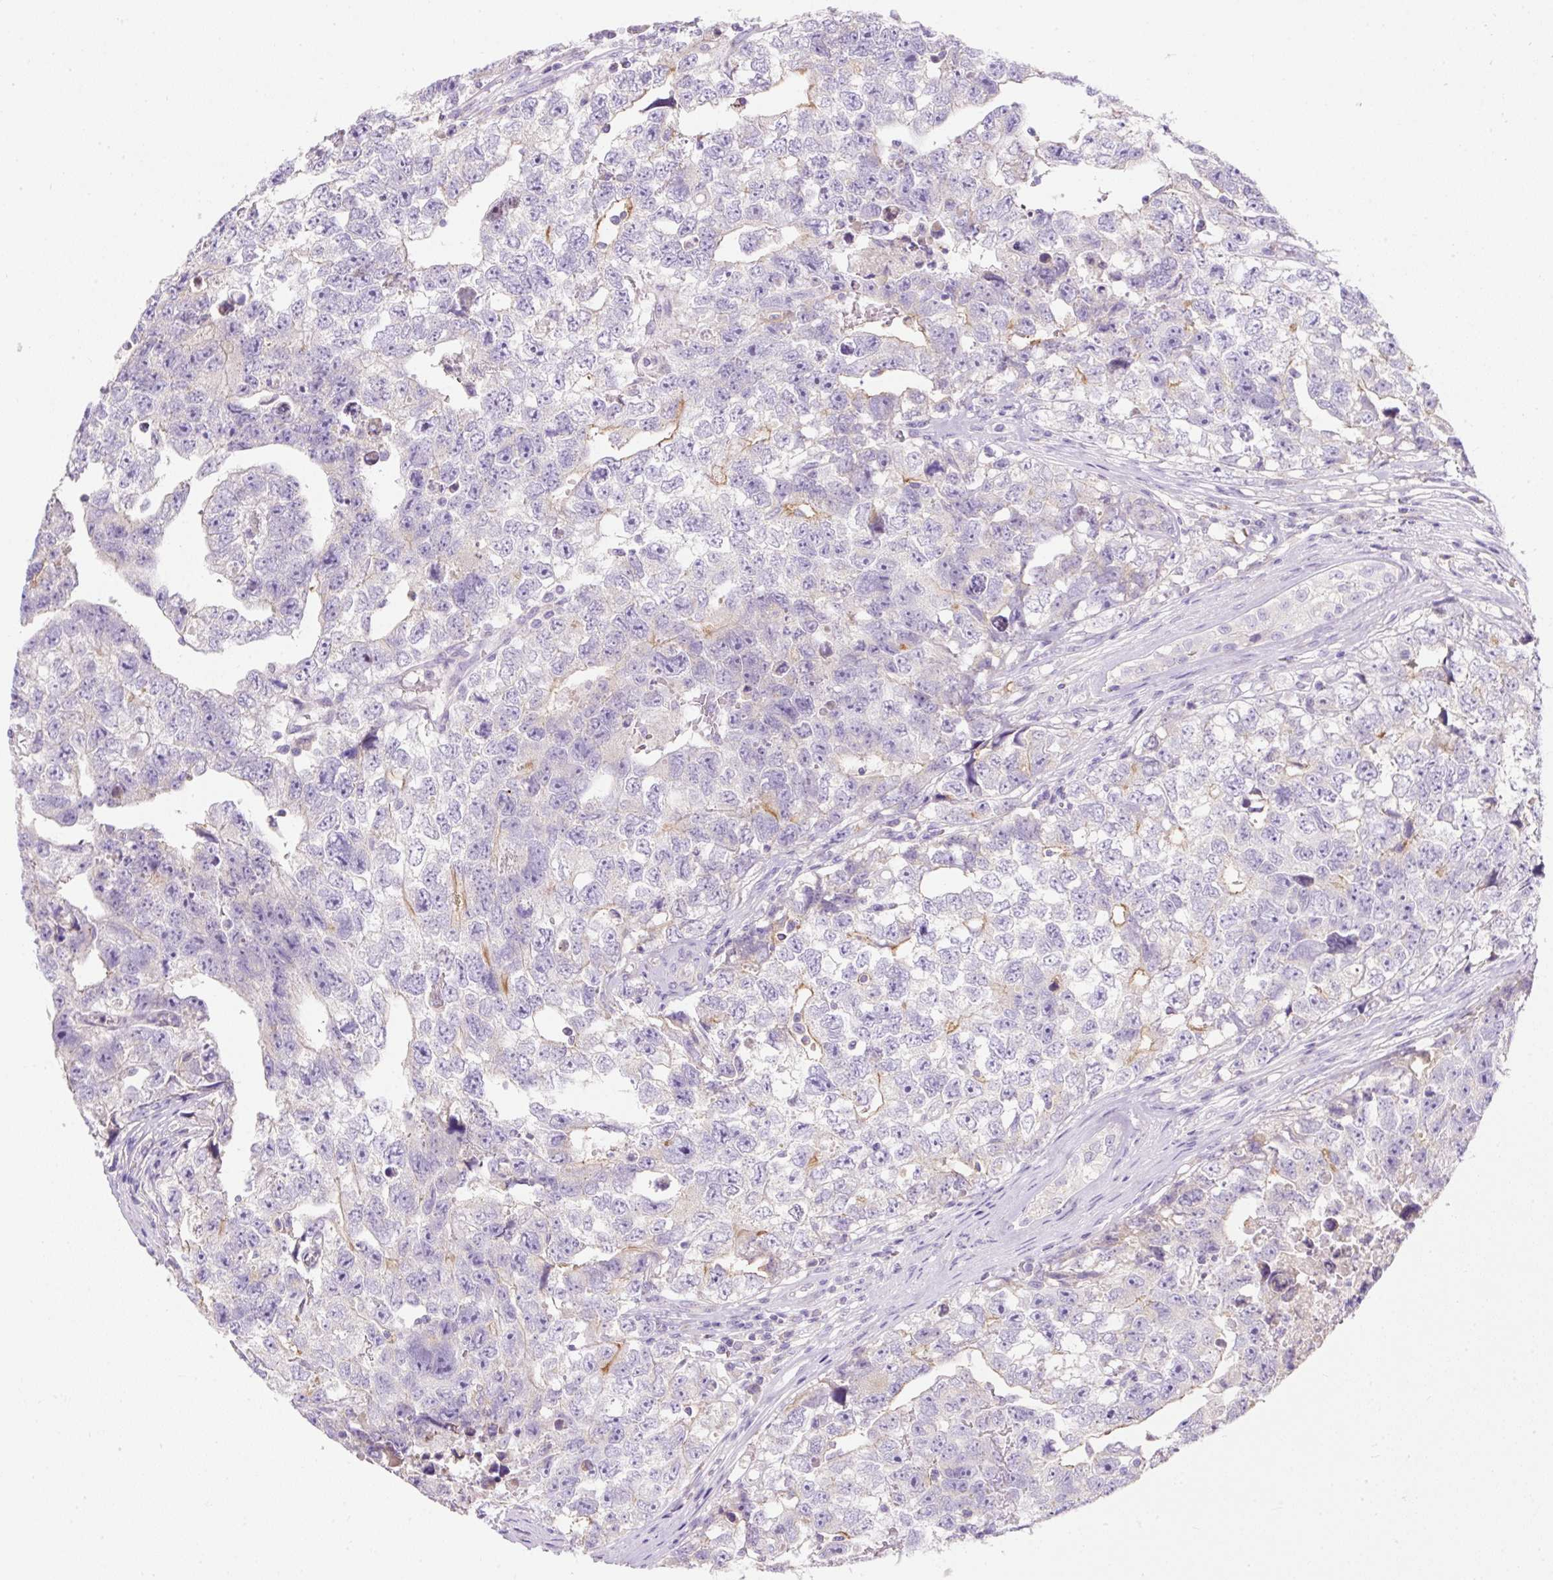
{"staining": {"intensity": "weak", "quantity": "<25%", "location": "cytoplasmic/membranous"}, "tissue": "testis cancer", "cell_type": "Tumor cells", "image_type": "cancer", "snomed": [{"axis": "morphology", "description": "Carcinoma, Embryonal, NOS"}, {"axis": "topography", "description": "Testis"}], "caption": "Tumor cells are negative for brown protein staining in embryonal carcinoma (testis). The staining was performed using DAB to visualize the protein expression in brown, while the nuclei were stained in blue with hematoxylin (Magnification: 20x).", "gene": "SUSD5", "patient": {"sex": "male", "age": 22}}